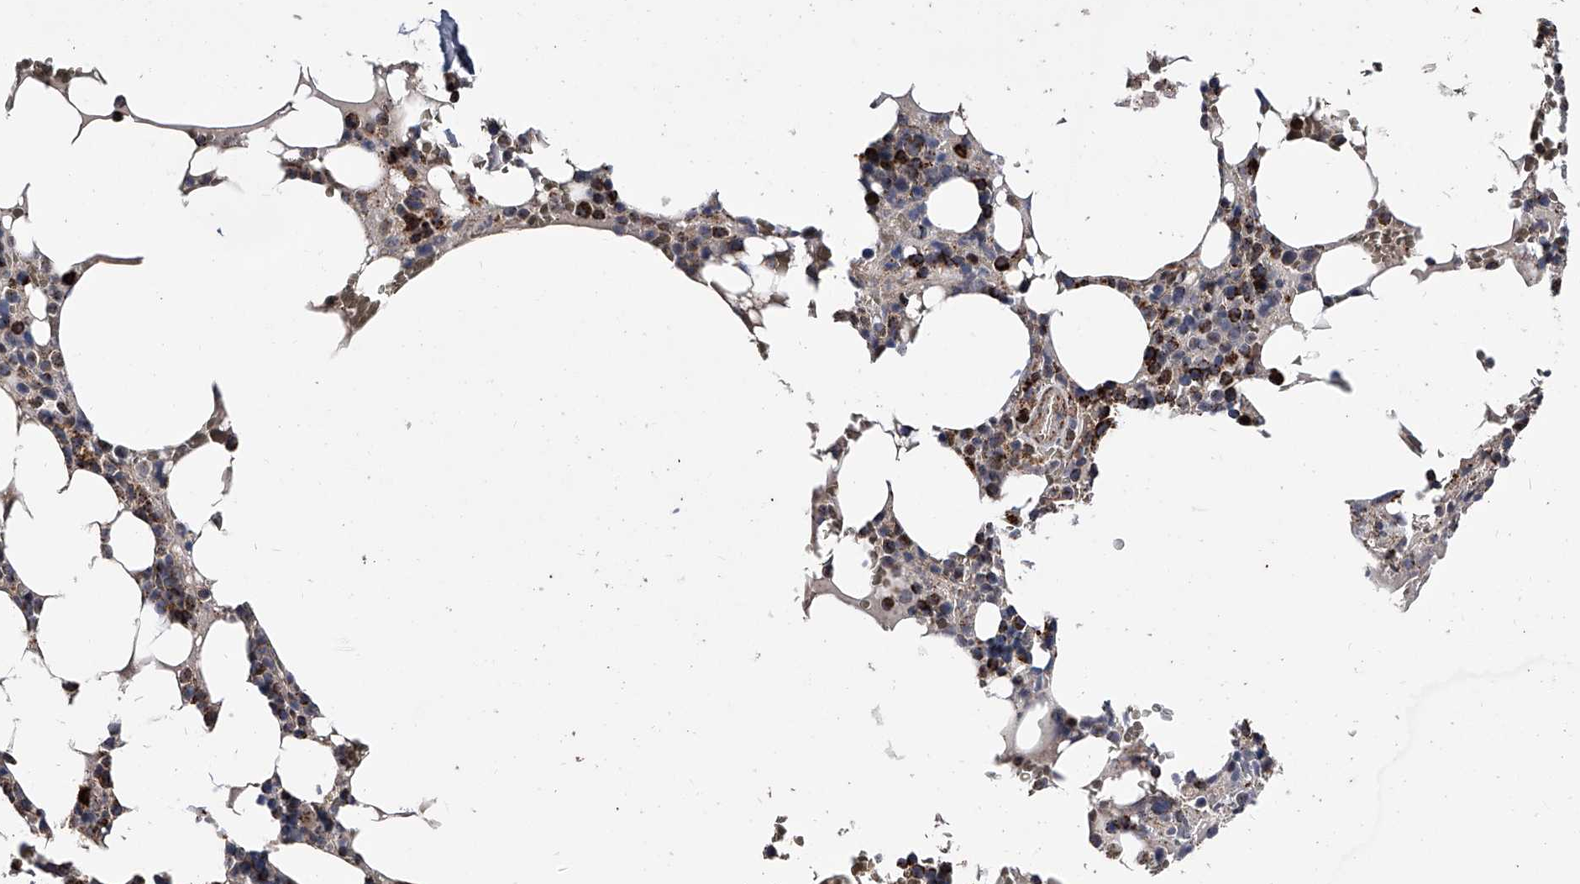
{"staining": {"intensity": "moderate", "quantity": ">75%", "location": "cytoplasmic/membranous"}, "tissue": "bone marrow", "cell_type": "Hematopoietic cells", "image_type": "normal", "snomed": [{"axis": "morphology", "description": "Normal tissue, NOS"}, {"axis": "topography", "description": "Bone marrow"}], "caption": "Human bone marrow stained with a brown dye displays moderate cytoplasmic/membranous positive positivity in approximately >75% of hematopoietic cells.", "gene": "SMPDL3A", "patient": {"sex": "male", "age": 58}}